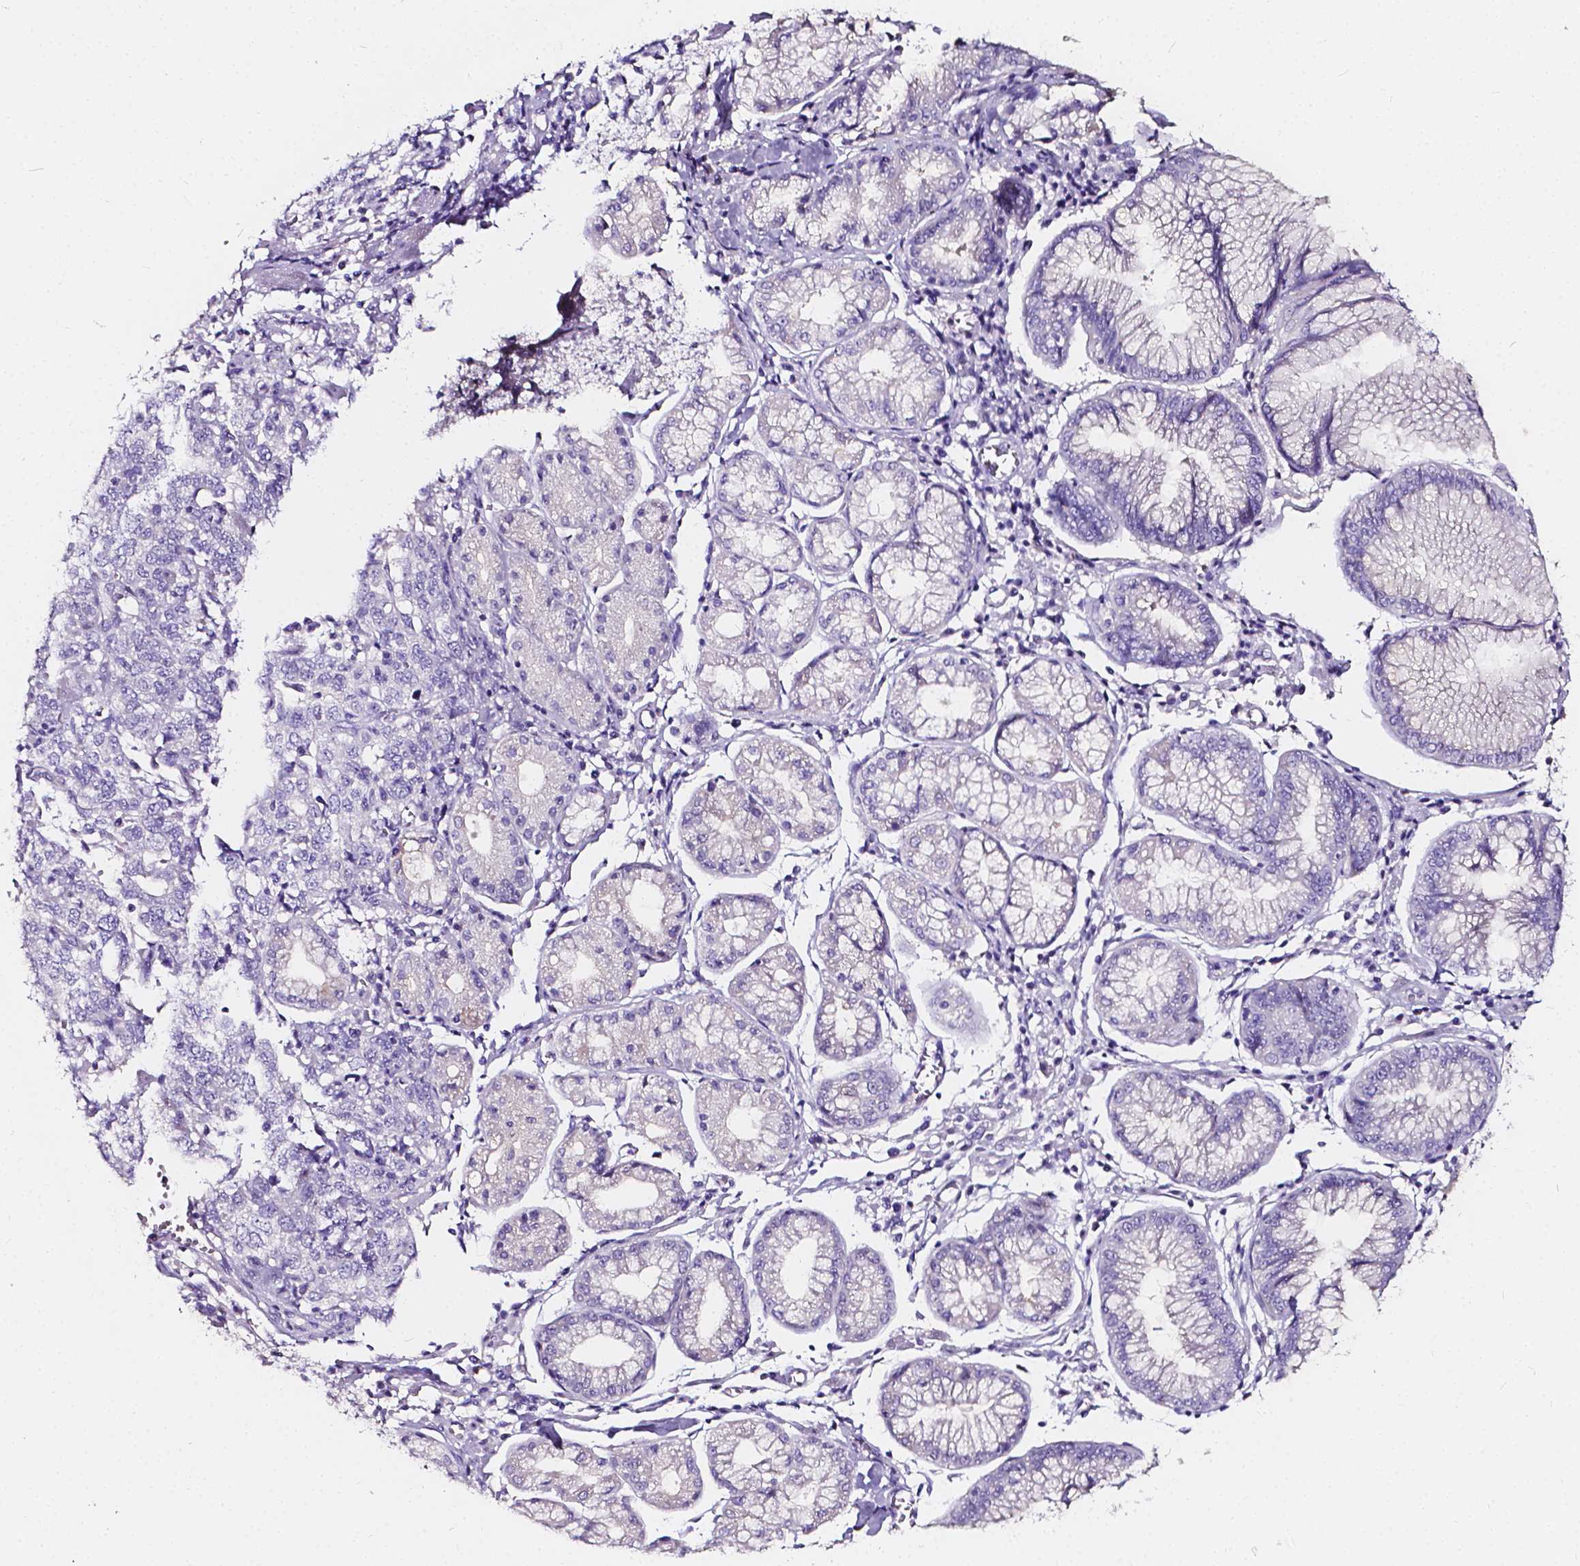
{"staining": {"intensity": "negative", "quantity": "none", "location": "none"}, "tissue": "stomach cancer", "cell_type": "Tumor cells", "image_type": "cancer", "snomed": [{"axis": "morphology", "description": "Adenocarcinoma, NOS"}, {"axis": "topography", "description": "Stomach, upper"}], "caption": "There is no significant expression in tumor cells of stomach cancer (adenocarcinoma).", "gene": "CLSTN2", "patient": {"sex": "male", "age": 81}}